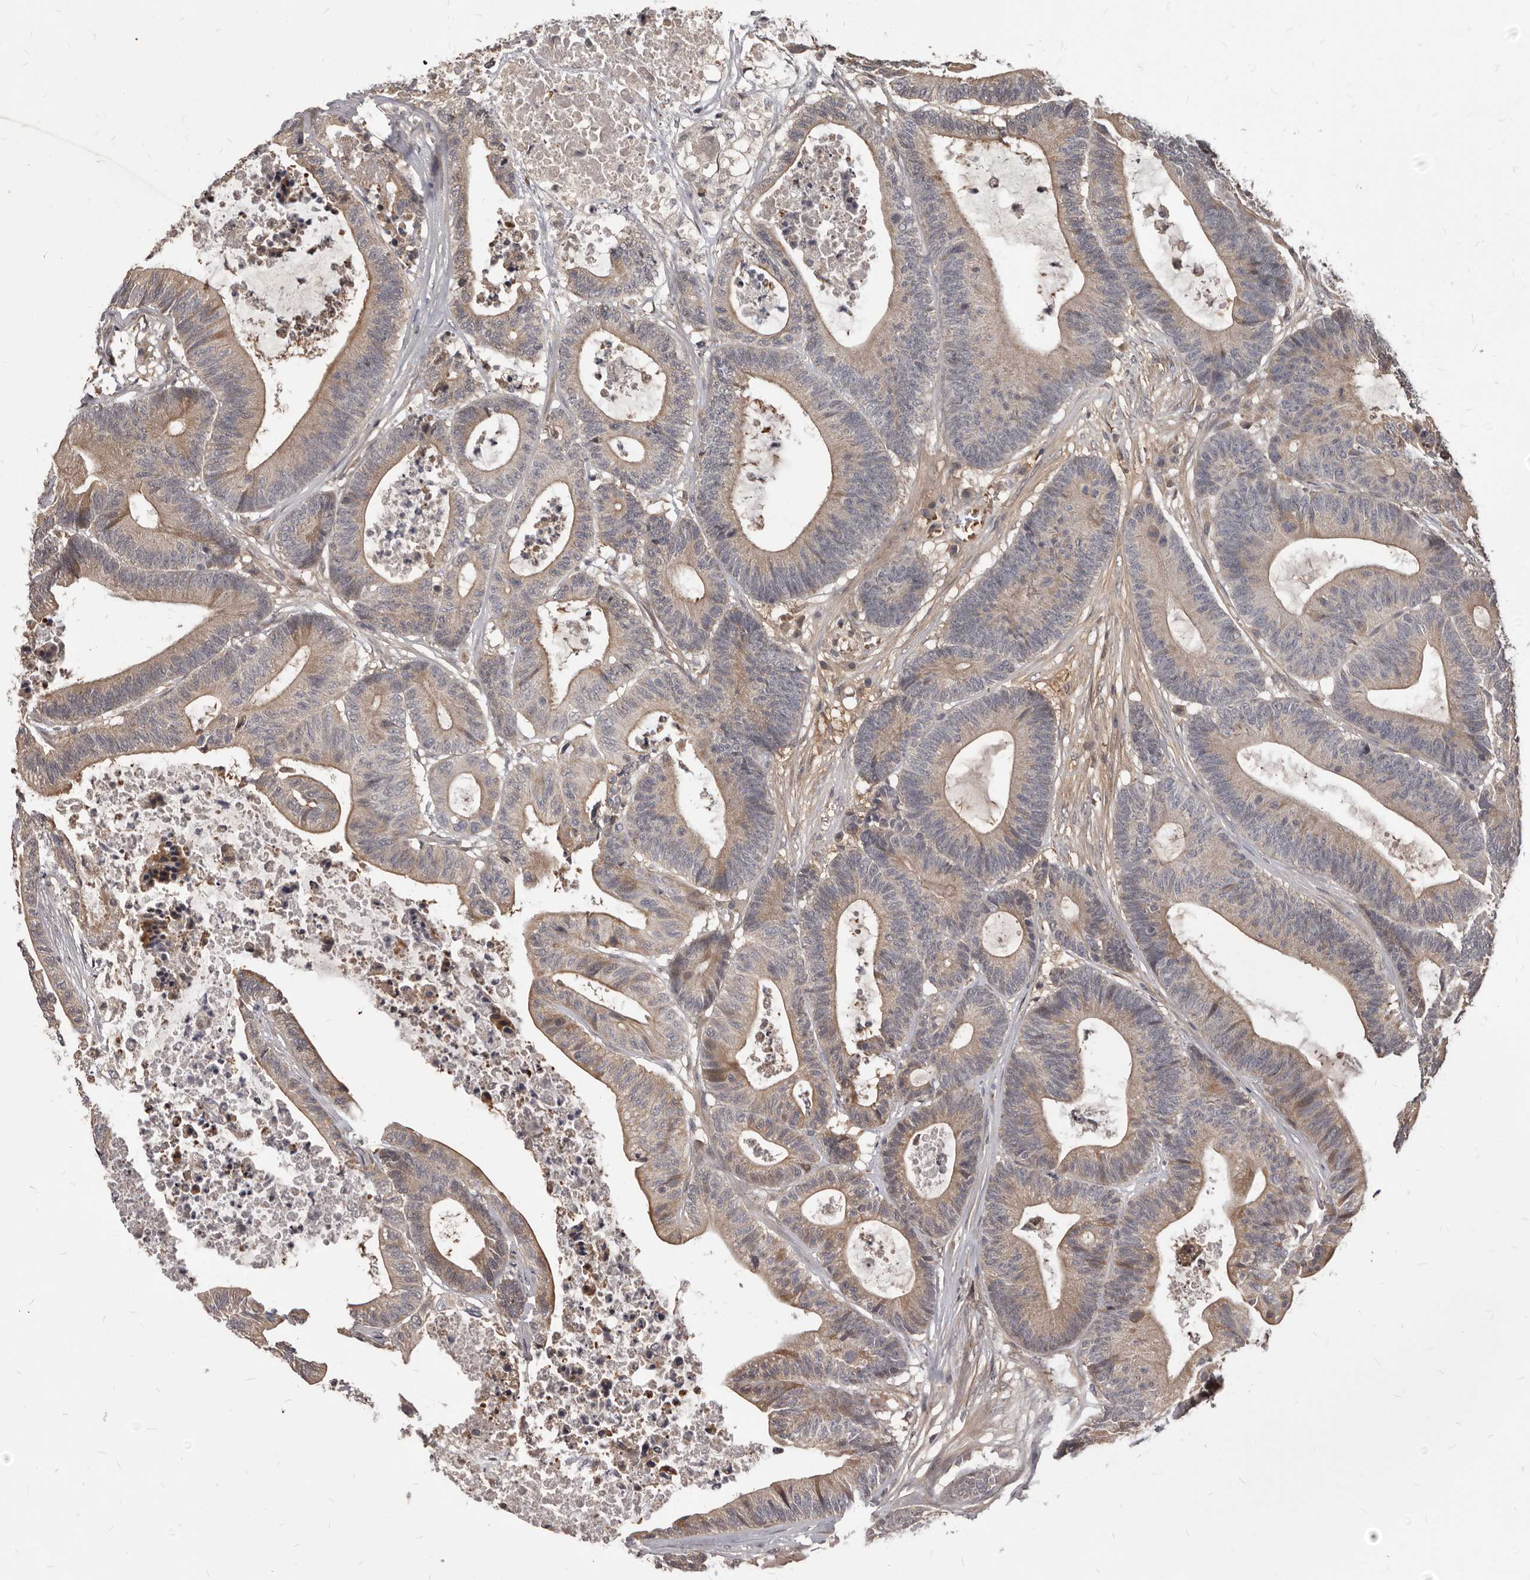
{"staining": {"intensity": "moderate", "quantity": "<25%", "location": "cytoplasmic/membranous"}, "tissue": "colorectal cancer", "cell_type": "Tumor cells", "image_type": "cancer", "snomed": [{"axis": "morphology", "description": "Adenocarcinoma, NOS"}, {"axis": "topography", "description": "Colon"}], "caption": "Human colorectal adenocarcinoma stained with a brown dye shows moderate cytoplasmic/membranous positive positivity in about <25% of tumor cells.", "gene": "GABPB2", "patient": {"sex": "female", "age": 84}}